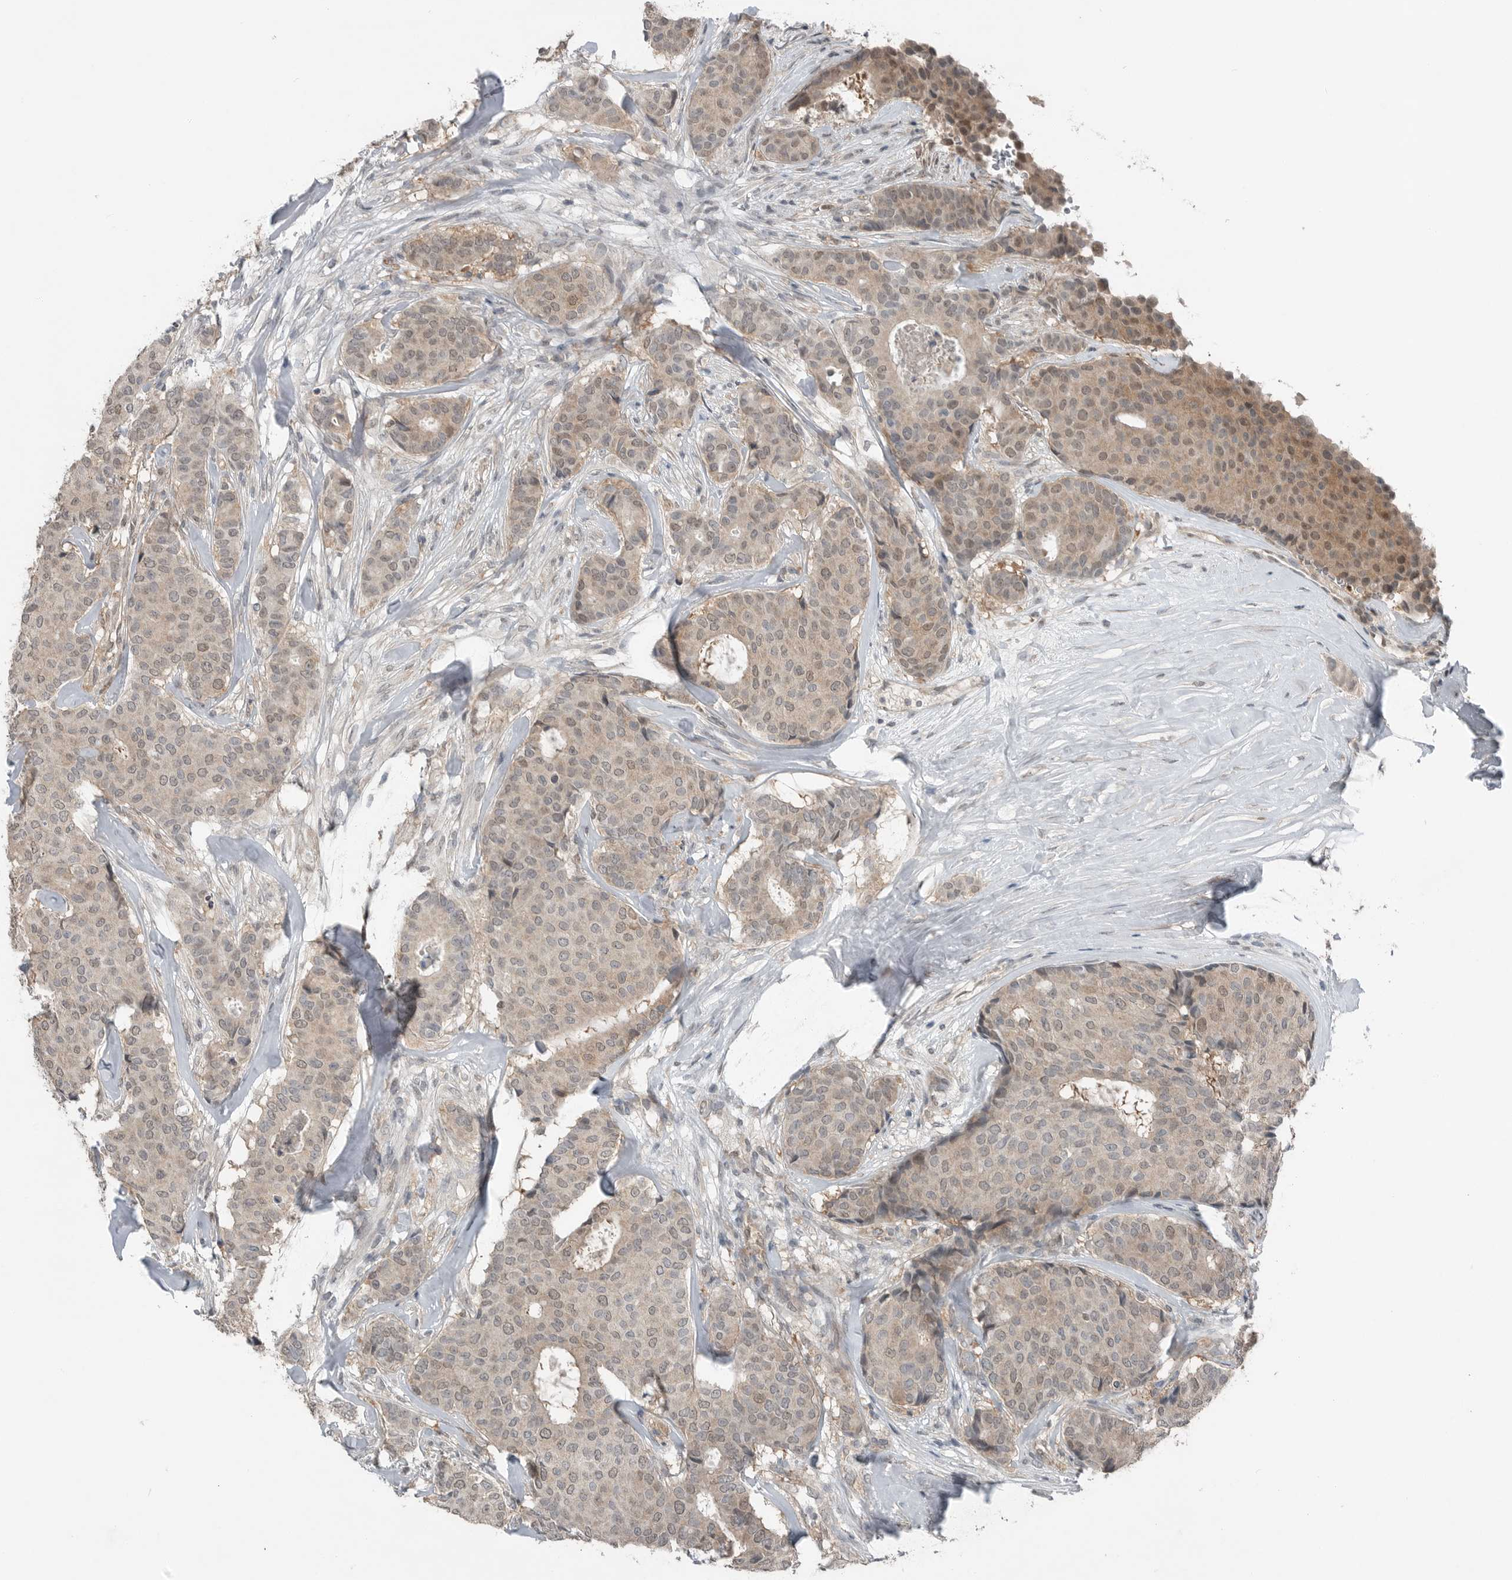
{"staining": {"intensity": "weak", "quantity": "25%-75%", "location": "cytoplasmic/membranous,nuclear"}, "tissue": "breast cancer", "cell_type": "Tumor cells", "image_type": "cancer", "snomed": [{"axis": "morphology", "description": "Duct carcinoma"}, {"axis": "topography", "description": "Breast"}], "caption": "The histopathology image displays immunohistochemical staining of invasive ductal carcinoma (breast). There is weak cytoplasmic/membranous and nuclear staining is identified in approximately 25%-75% of tumor cells. (DAB (3,3'-diaminobenzidine) IHC with brightfield microscopy, high magnification).", "gene": "MFAP3L", "patient": {"sex": "female", "age": 75}}